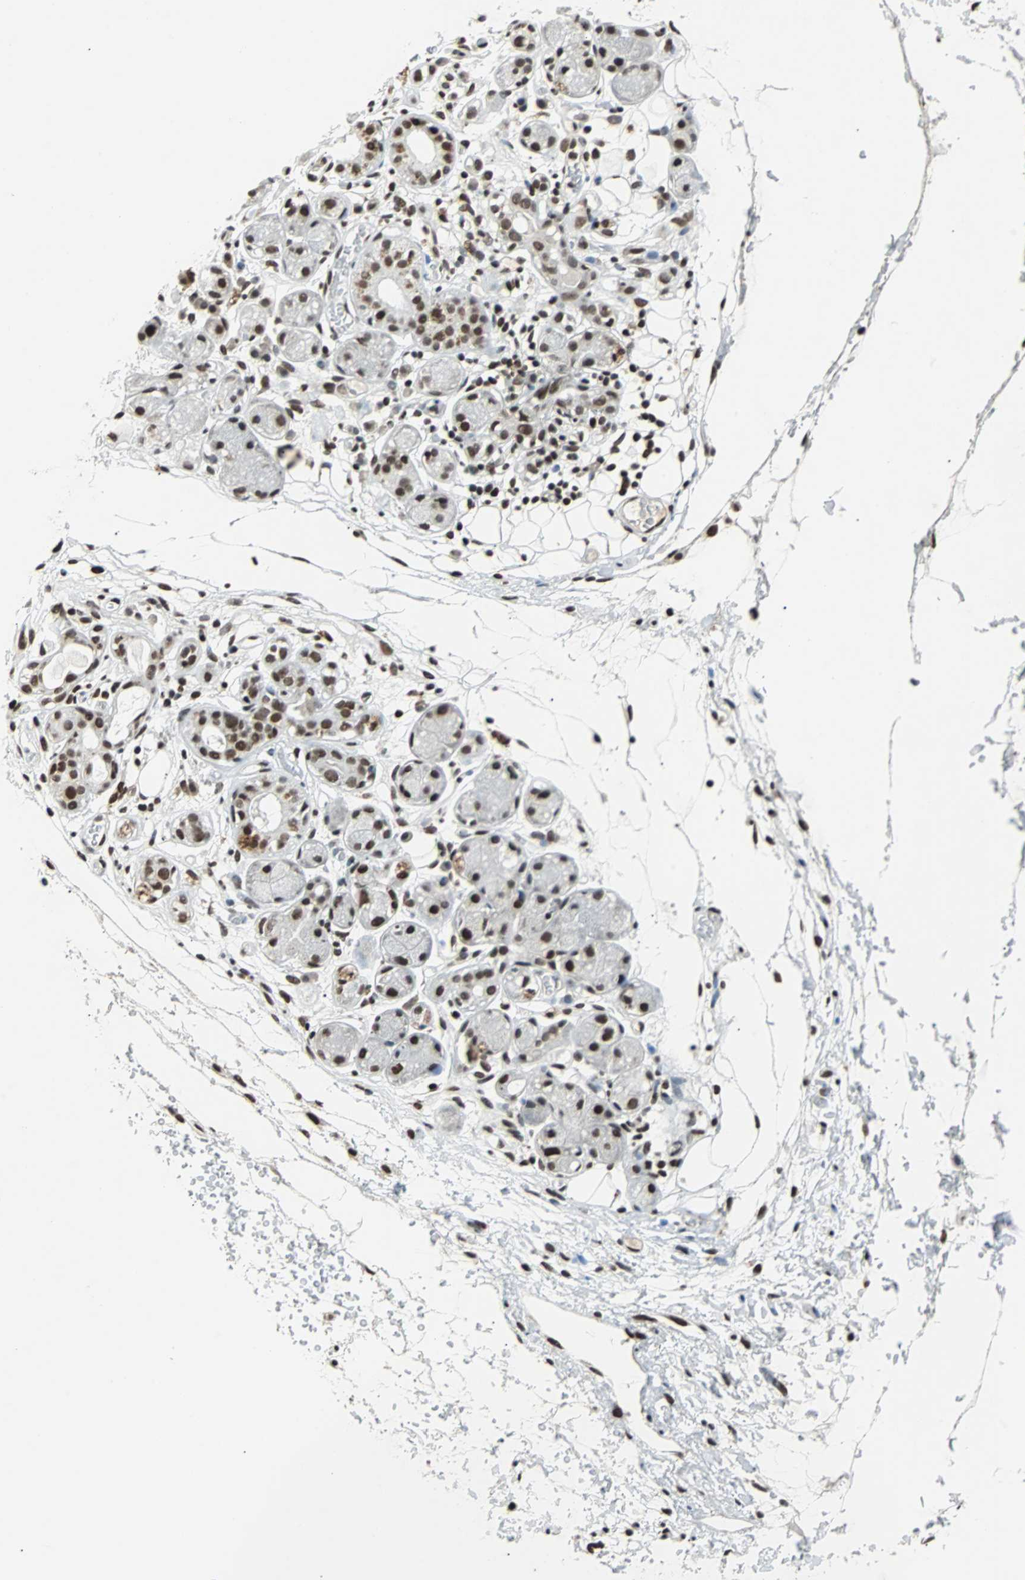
{"staining": {"intensity": "moderate", "quantity": ">75%", "location": "nuclear"}, "tissue": "adipose tissue", "cell_type": "Adipocytes", "image_type": "normal", "snomed": [{"axis": "morphology", "description": "Normal tissue, NOS"}, {"axis": "morphology", "description": "Inflammation, NOS"}, {"axis": "topography", "description": "Vascular tissue"}, {"axis": "topography", "description": "Salivary gland"}], "caption": "A brown stain shows moderate nuclear staining of a protein in adipocytes of normal human adipose tissue.", "gene": "GATAD2A", "patient": {"sex": "female", "age": 75}}